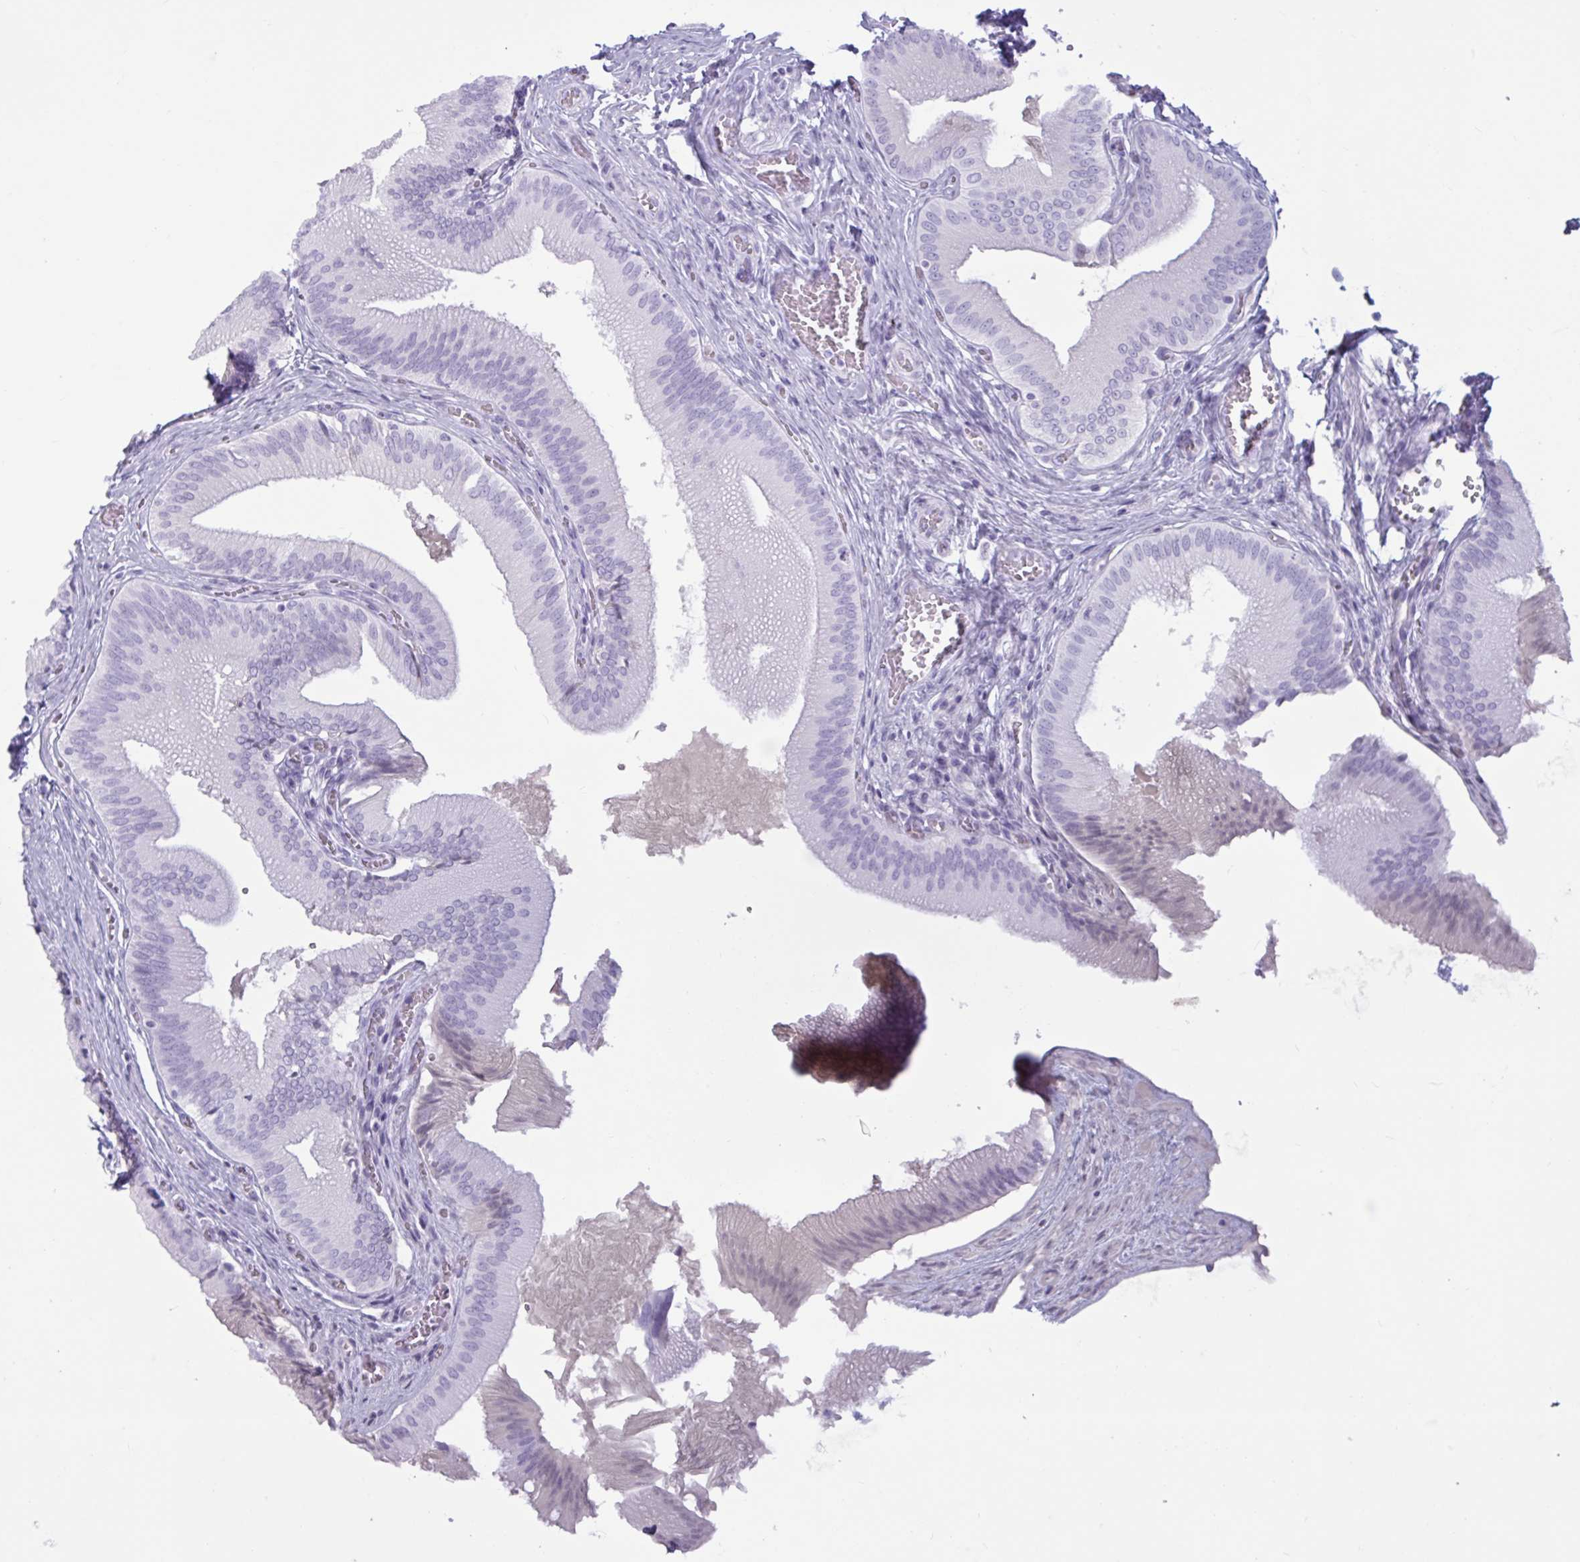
{"staining": {"intensity": "negative", "quantity": "none", "location": "none"}, "tissue": "gallbladder", "cell_type": "Glandular cells", "image_type": "normal", "snomed": [{"axis": "morphology", "description": "Normal tissue, NOS"}, {"axis": "topography", "description": "Gallbladder"}], "caption": "Glandular cells are negative for brown protein staining in unremarkable gallbladder. Brightfield microscopy of IHC stained with DAB (3,3'-diaminobenzidine) (brown) and hematoxylin (blue), captured at high magnification.", "gene": "BBS10", "patient": {"sex": "male", "age": 17}}